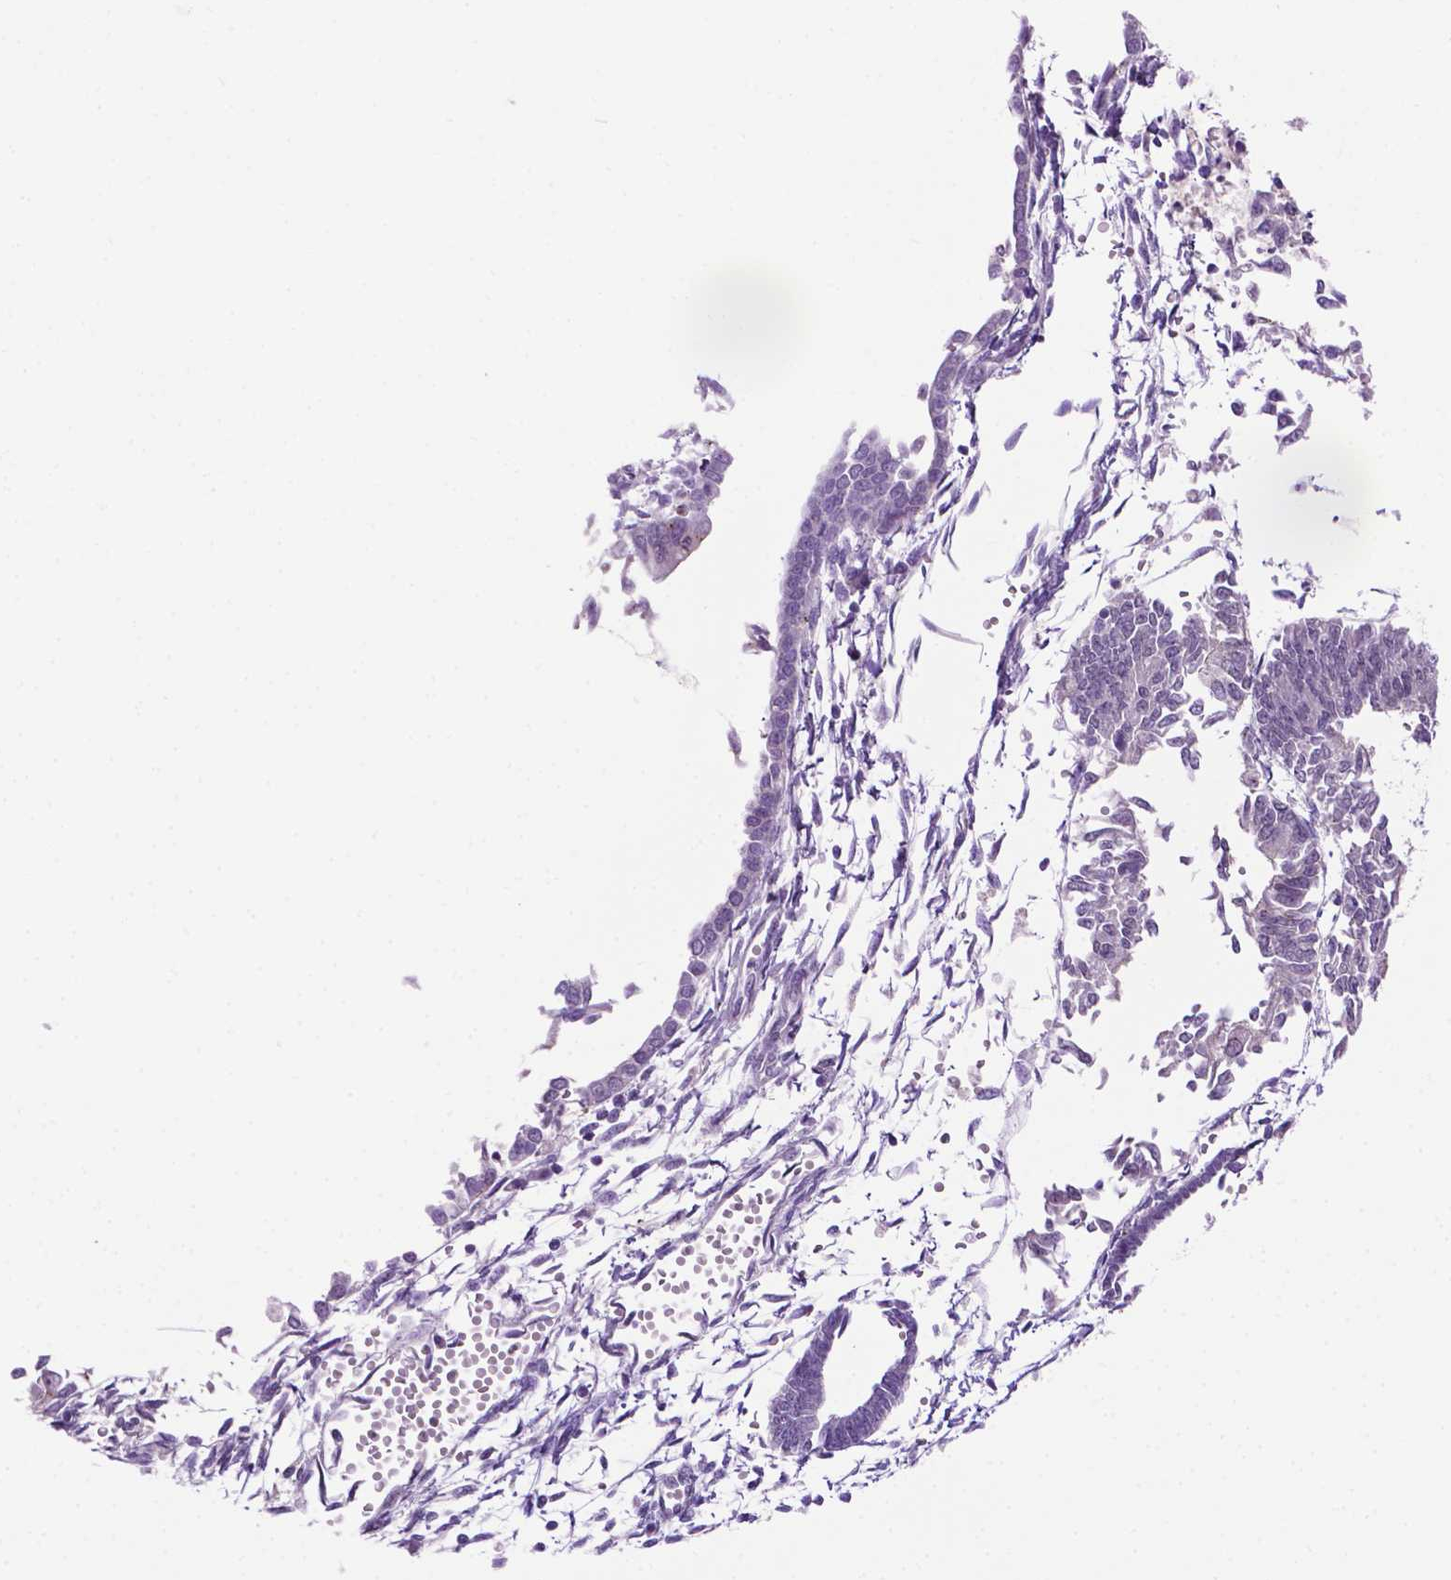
{"staining": {"intensity": "negative", "quantity": "none", "location": "none"}, "tissue": "endometrial cancer", "cell_type": "Tumor cells", "image_type": "cancer", "snomed": [{"axis": "morphology", "description": "Adenocarcinoma, NOS"}, {"axis": "topography", "description": "Endometrium"}], "caption": "Tumor cells show no significant protein expression in adenocarcinoma (endometrial). (DAB (3,3'-diaminobenzidine) IHC, high magnification).", "gene": "MMP27", "patient": {"sex": "female", "age": 65}}